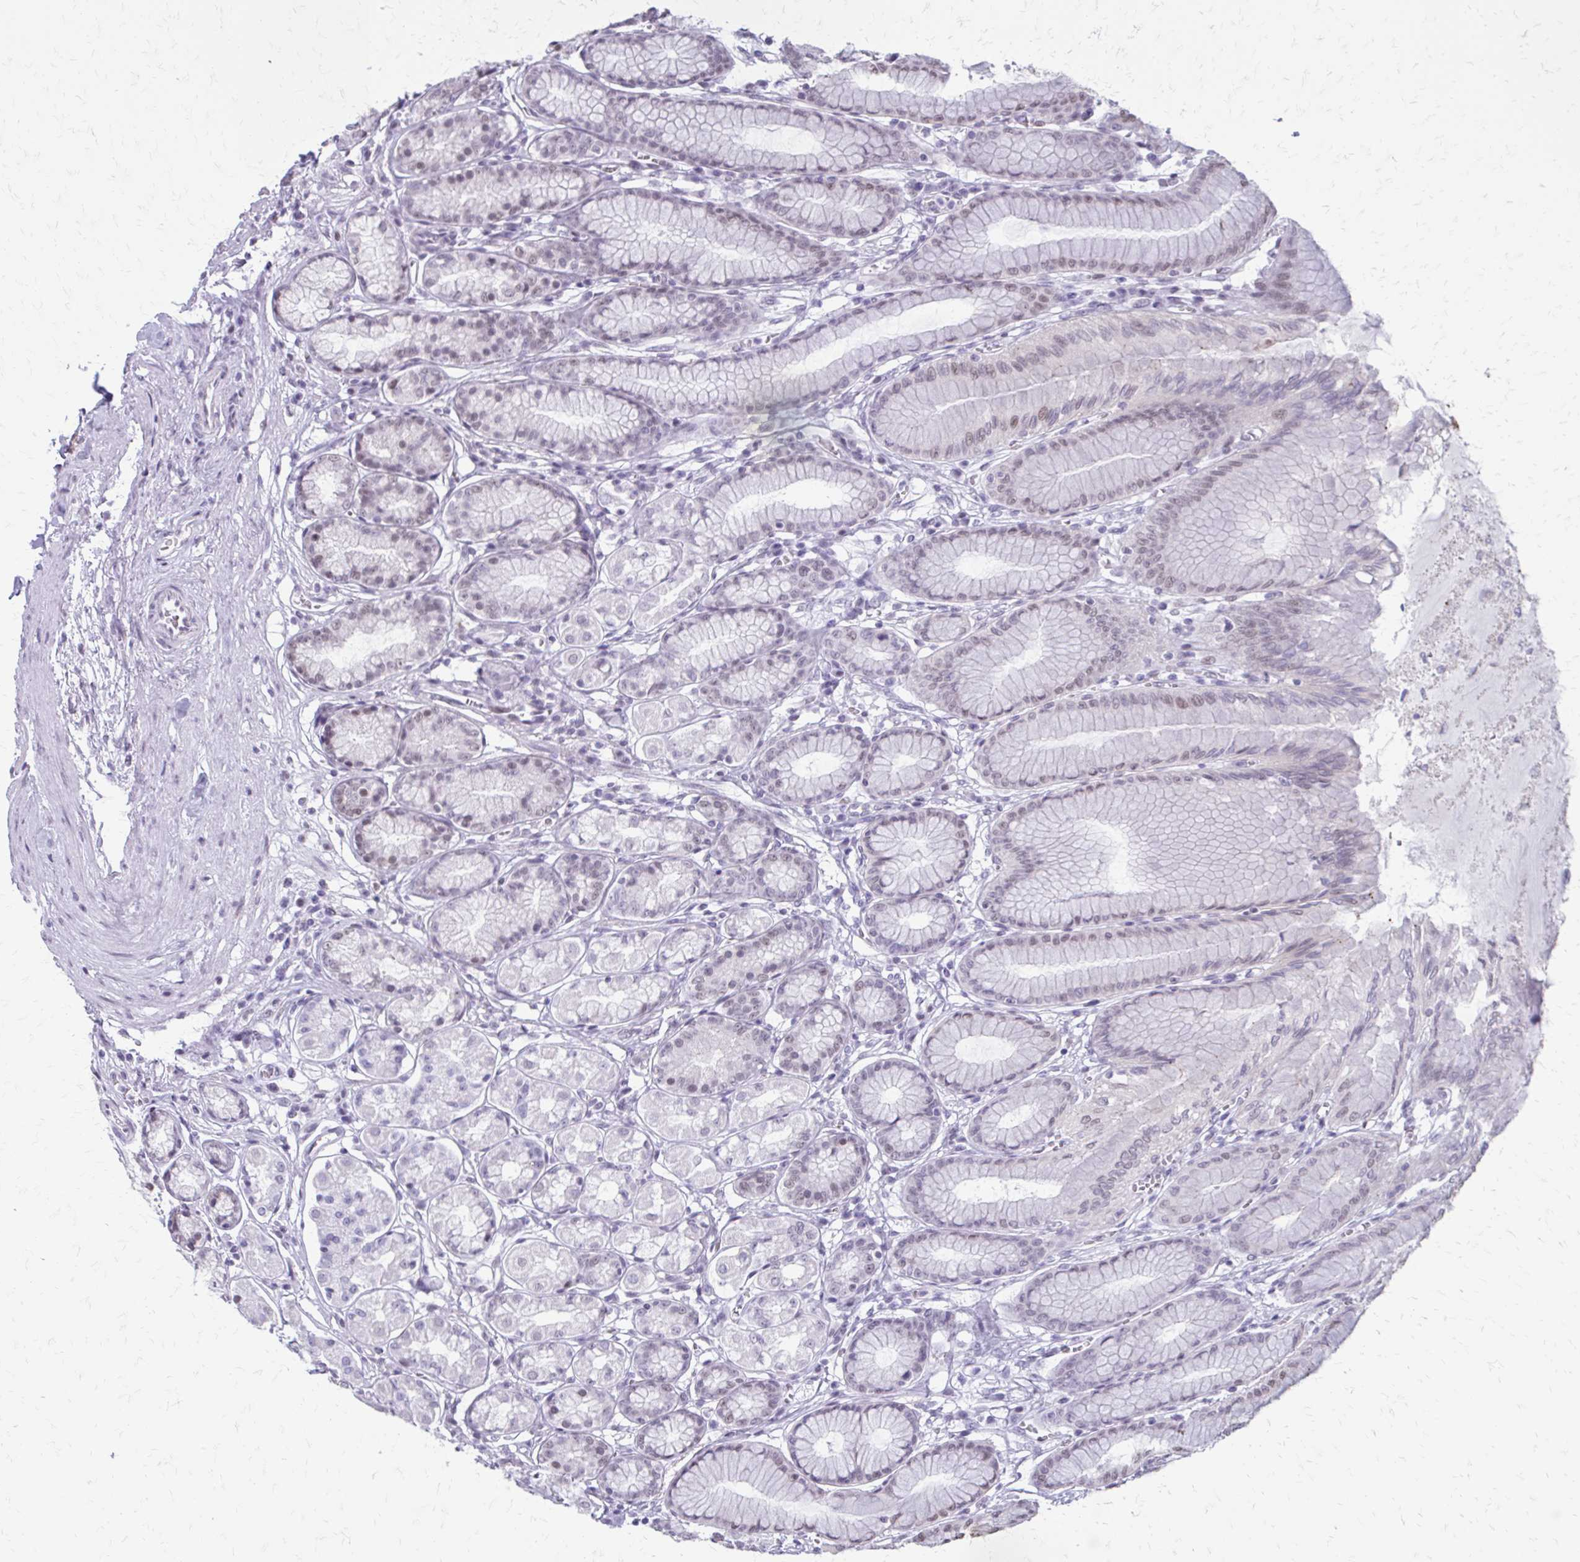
{"staining": {"intensity": "weak", "quantity": "<25%", "location": "nuclear"}, "tissue": "stomach", "cell_type": "Glandular cells", "image_type": "normal", "snomed": [{"axis": "morphology", "description": "Normal tissue, NOS"}, {"axis": "topography", "description": "Stomach"}, {"axis": "topography", "description": "Stomach, lower"}], "caption": "Immunohistochemical staining of normal human stomach reveals no significant staining in glandular cells.", "gene": "SS18", "patient": {"sex": "male", "age": 76}}